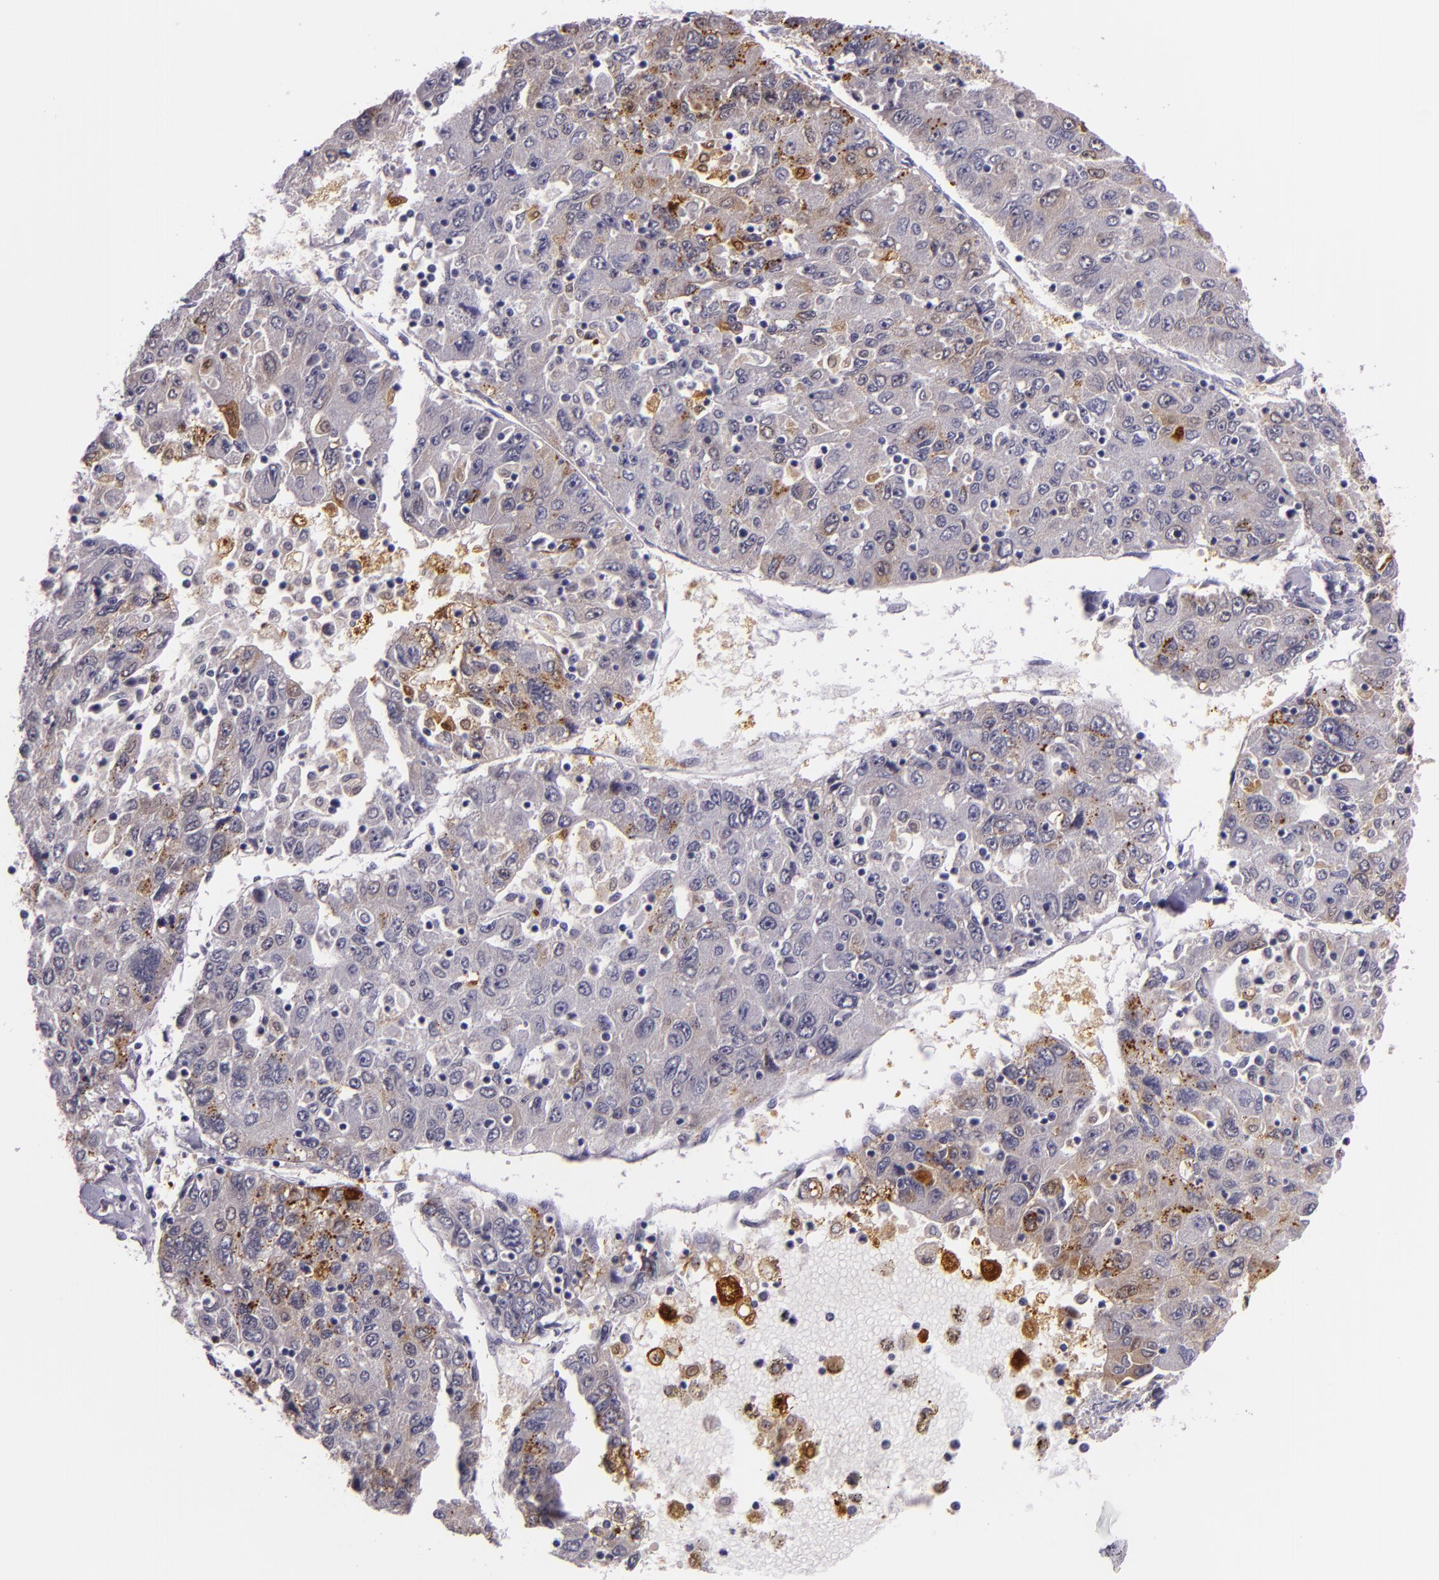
{"staining": {"intensity": "moderate", "quantity": "<25%", "location": "nuclear"}, "tissue": "liver cancer", "cell_type": "Tumor cells", "image_type": "cancer", "snomed": [{"axis": "morphology", "description": "Carcinoma, Hepatocellular, NOS"}, {"axis": "topography", "description": "Liver"}], "caption": "Human liver hepatocellular carcinoma stained with a protein marker exhibits moderate staining in tumor cells.", "gene": "MT1A", "patient": {"sex": "male", "age": 49}}